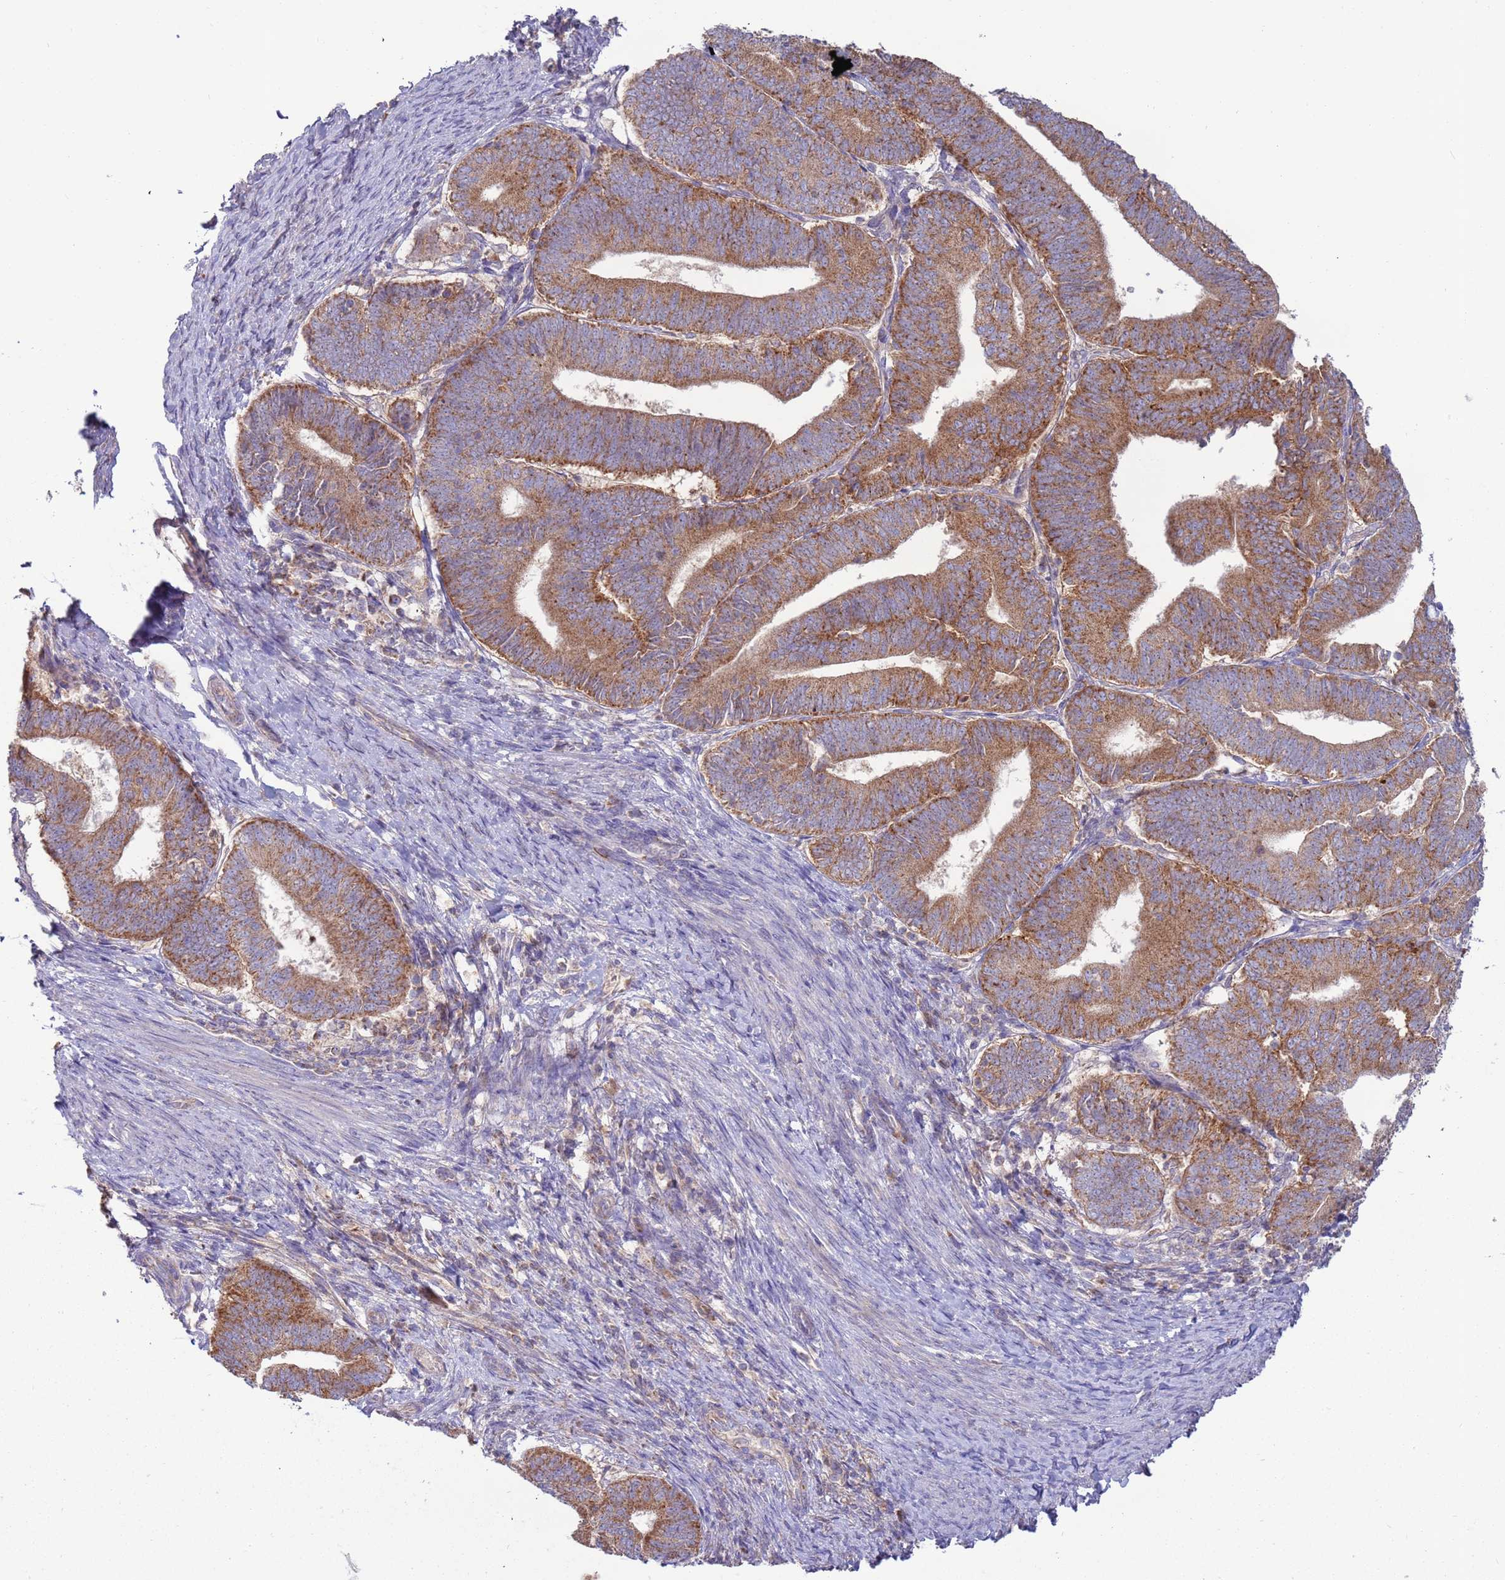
{"staining": {"intensity": "moderate", "quantity": ">75%", "location": "cytoplasmic/membranous"}, "tissue": "endometrial cancer", "cell_type": "Tumor cells", "image_type": "cancer", "snomed": [{"axis": "morphology", "description": "Adenocarcinoma, NOS"}, {"axis": "topography", "description": "Endometrium"}], "caption": "The micrograph displays staining of adenocarcinoma (endometrial), revealing moderate cytoplasmic/membranous protein expression (brown color) within tumor cells. The protein of interest is shown in brown color, while the nuclei are stained blue.", "gene": "UQCRQ", "patient": {"sex": "female", "age": 70}}